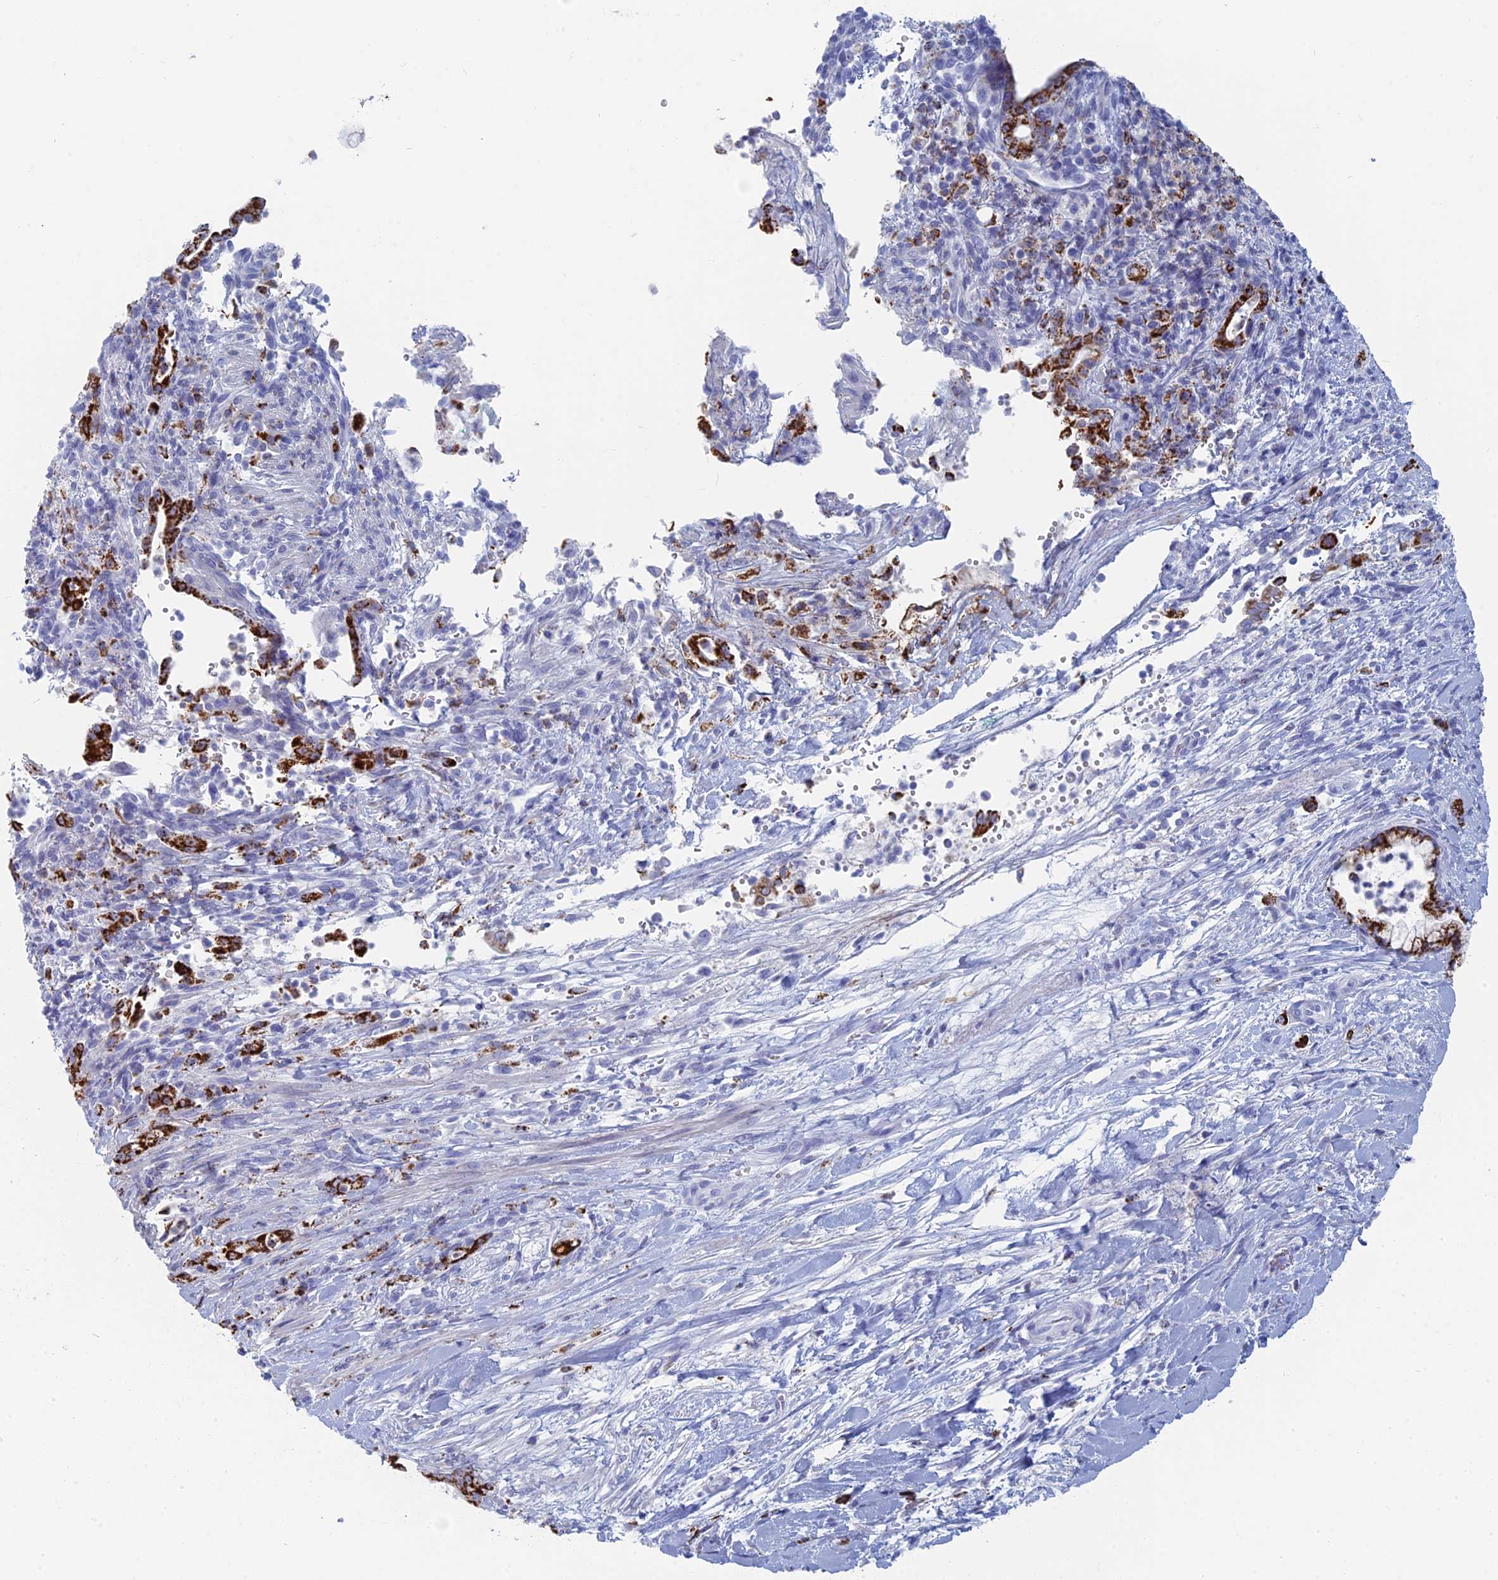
{"staining": {"intensity": "strong", "quantity": "25%-75%", "location": "cytoplasmic/membranous"}, "tissue": "pancreatic cancer", "cell_type": "Tumor cells", "image_type": "cancer", "snomed": [{"axis": "morphology", "description": "Normal tissue, NOS"}, {"axis": "morphology", "description": "Adenocarcinoma, NOS"}, {"axis": "topography", "description": "Pancreas"}], "caption": "Protein staining of pancreatic cancer tissue displays strong cytoplasmic/membranous expression in about 25%-75% of tumor cells.", "gene": "ALMS1", "patient": {"sex": "female", "age": 55}}